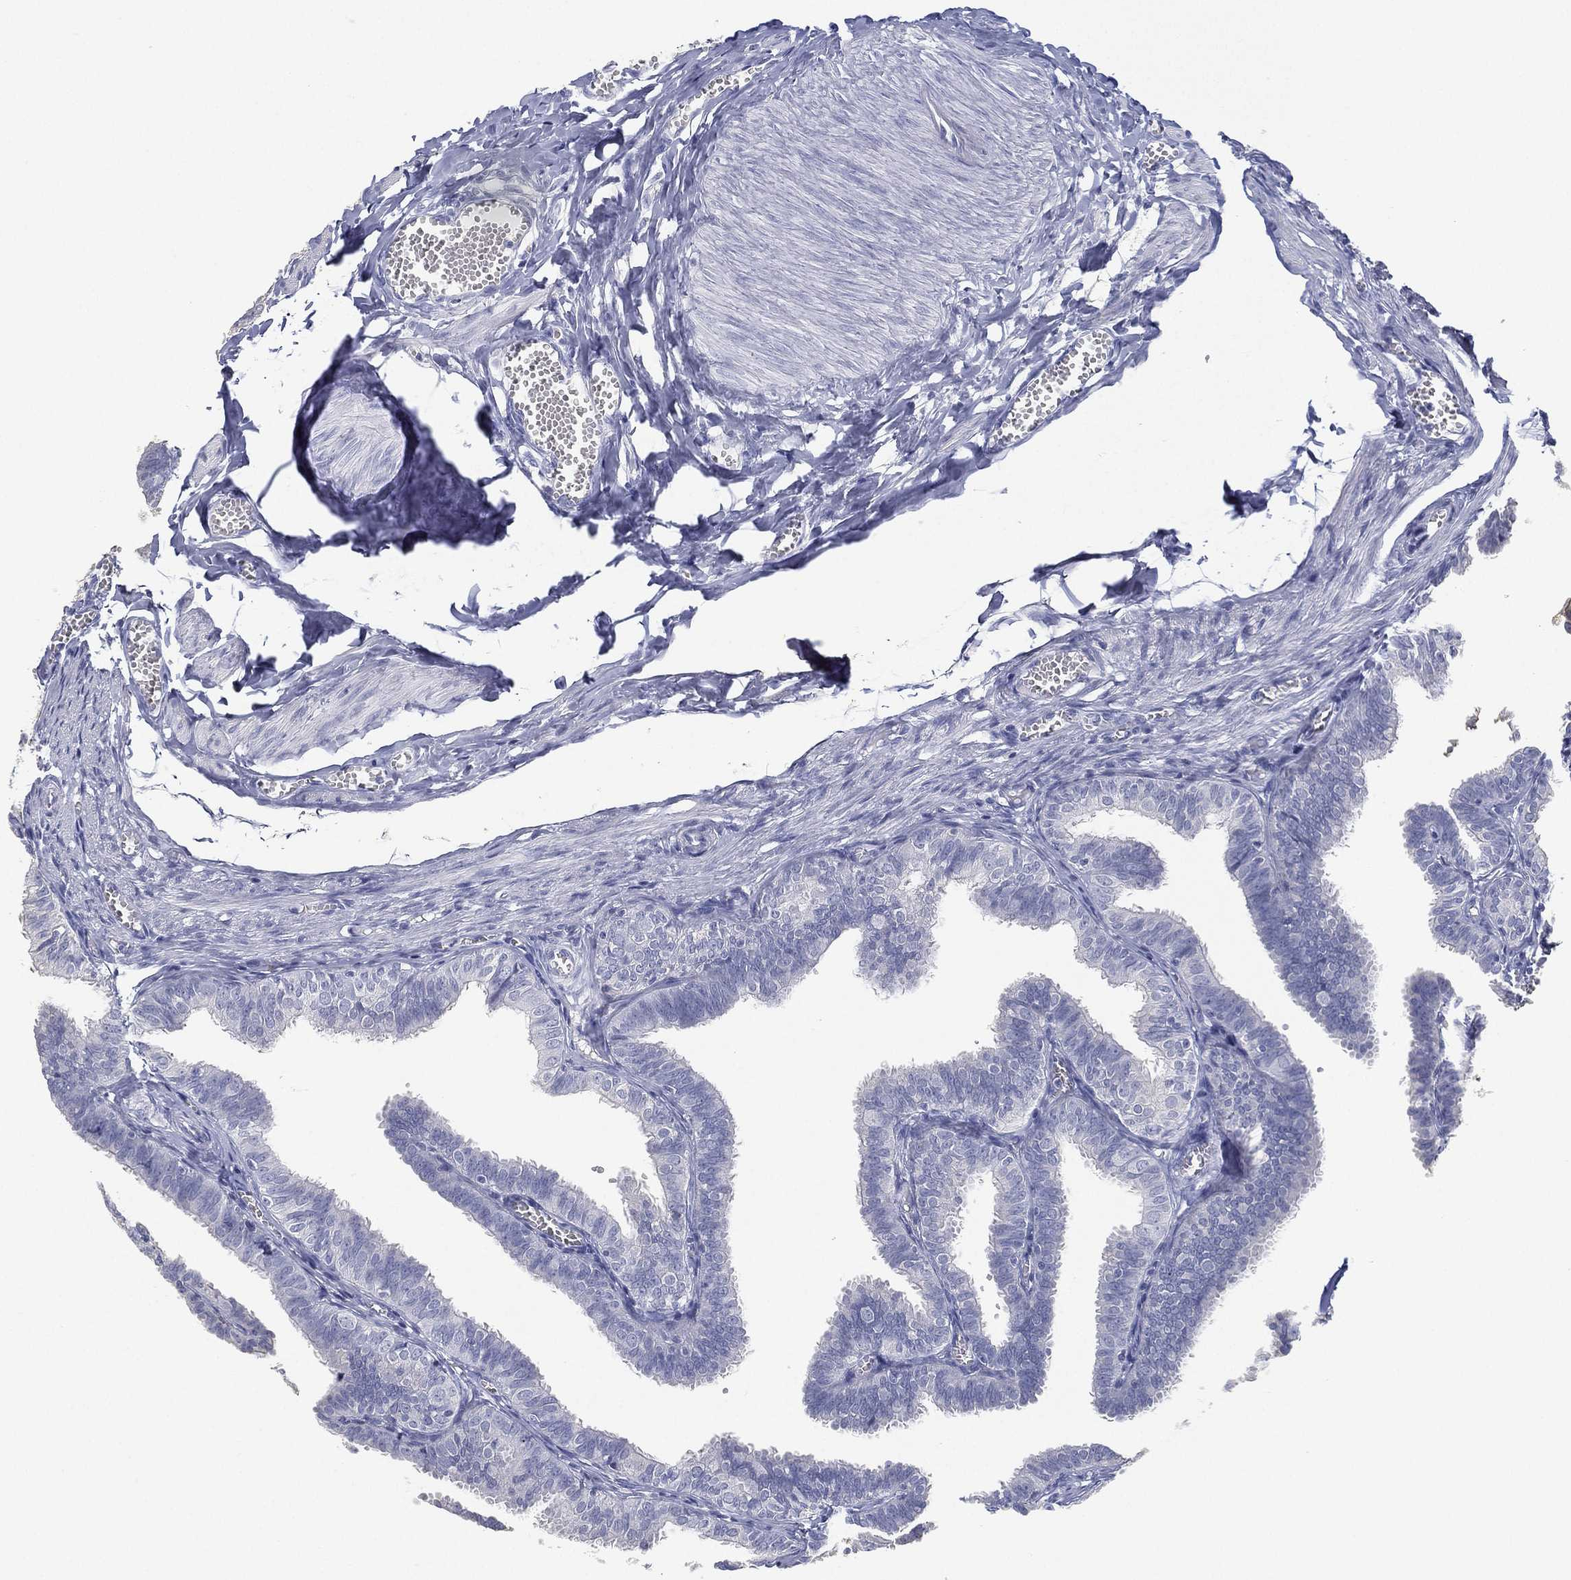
{"staining": {"intensity": "negative", "quantity": "none", "location": "none"}, "tissue": "fallopian tube", "cell_type": "Glandular cells", "image_type": "normal", "snomed": [{"axis": "morphology", "description": "Normal tissue, NOS"}, {"axis": "topography", "description": "Fallopian tube"}], "caption": "A photomicrograph of human fallopian tube is negative for staining in glandular cells. (DAB (3,3'-diaminobenzidine) immunohistochemistry (IHC) visualized using brightfield microscopy, high magnification).", "gene": "FMO1", "patient": {"sex": "female", "age": 25}}